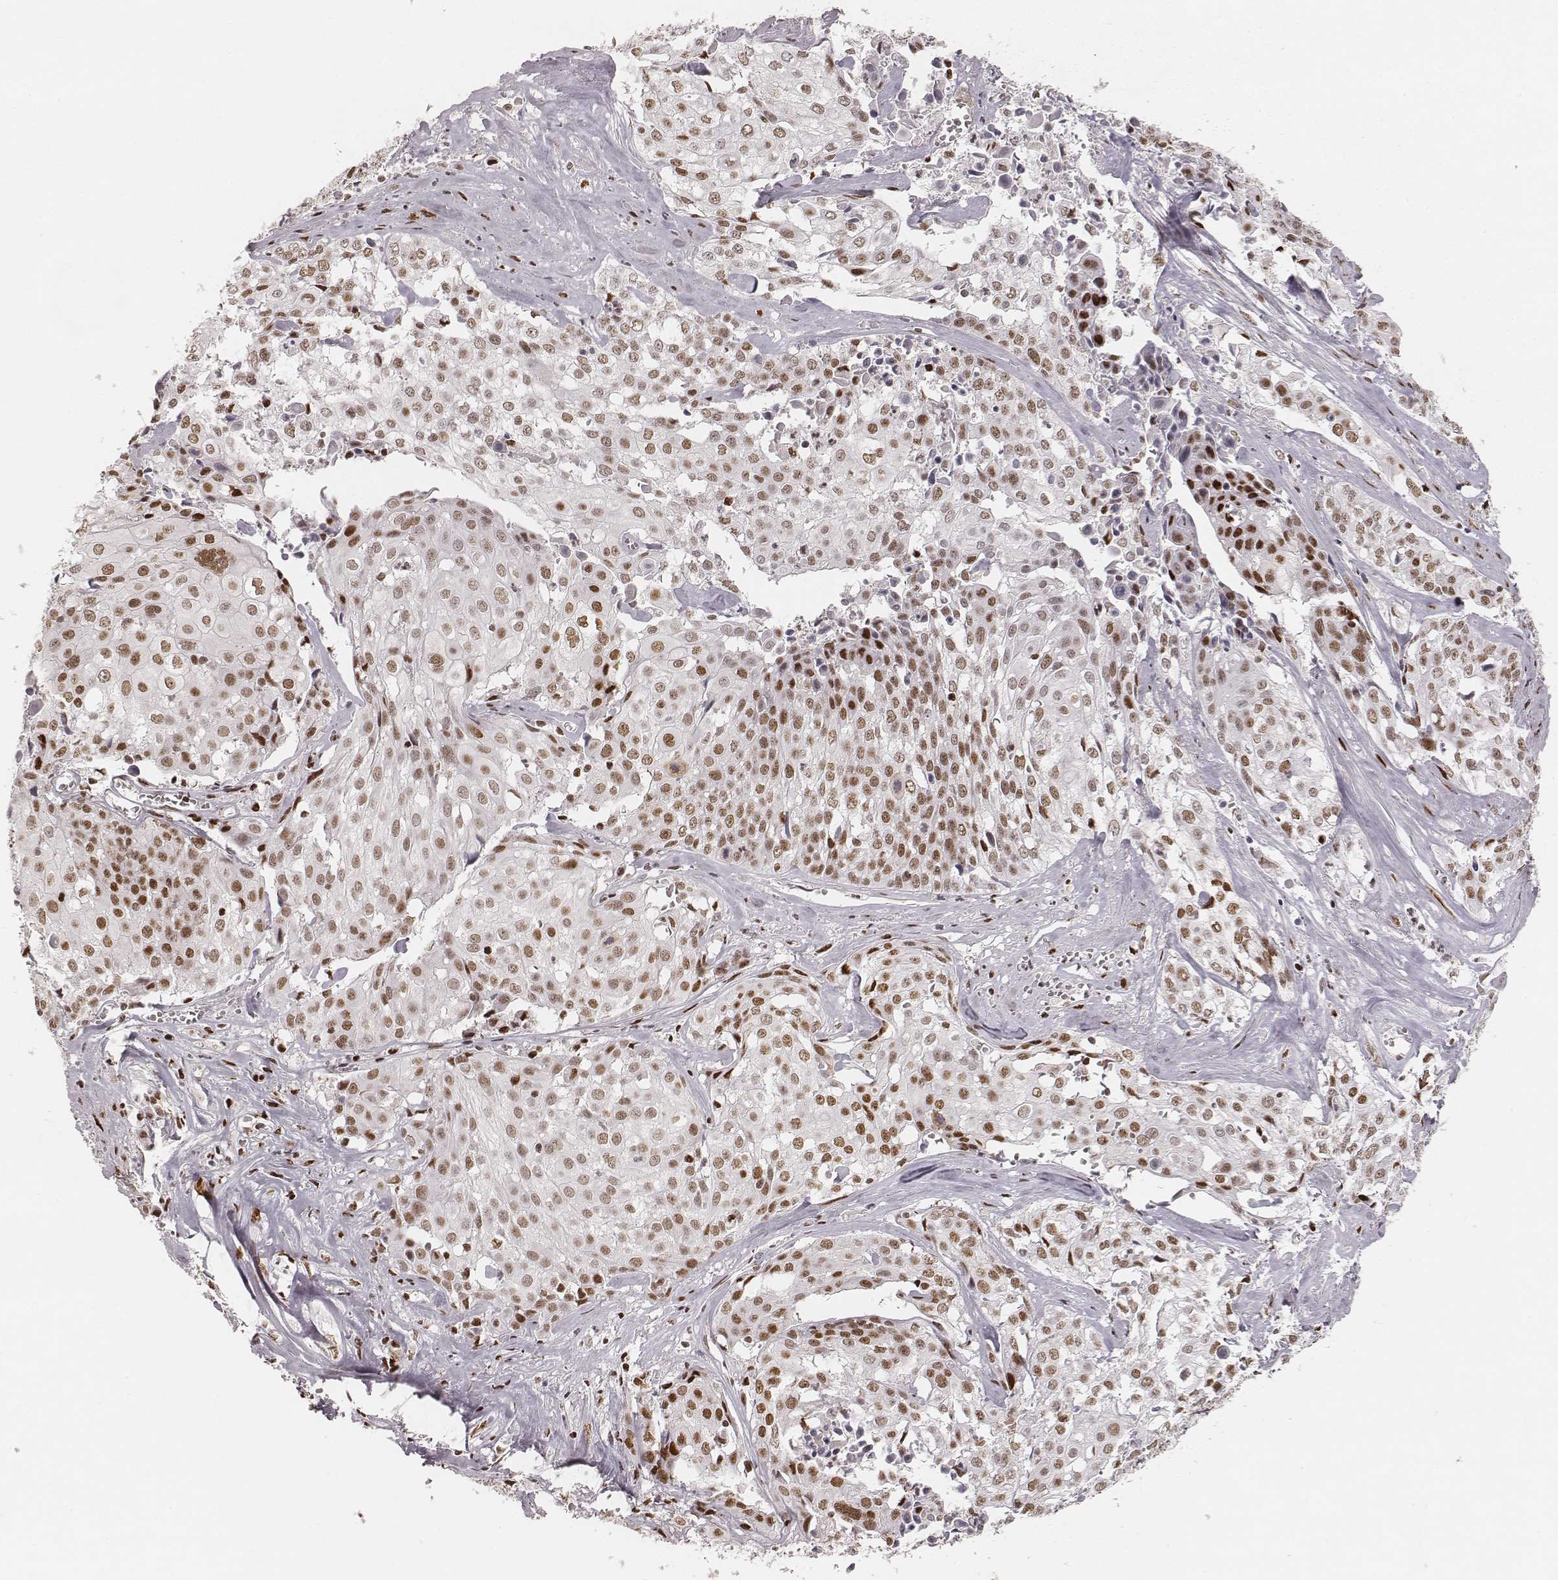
{"staining": {"intensity": "moderate", "quantity": ">75%", "location": "nuclear"}, "tissue": "cervical cancer", "cell_type": "Tumor cells", "image_type": "cancer", "snomed": [{"axis": "morphology", "description": "Squamous cell carcinoma, NOS"}, {"axis": "topography", "description": "Cervix"}], "caption": "Cervical squamous cell carcinoma stained with DAB (3,3'-diaminobenzidine) immunohistochemistry (IHC) exhibits medium levels of moderate nuclear staining in about >75% of tumor cells.", "gene": "HNRNPC", "patient": {"sex": "female", "age": 39}}